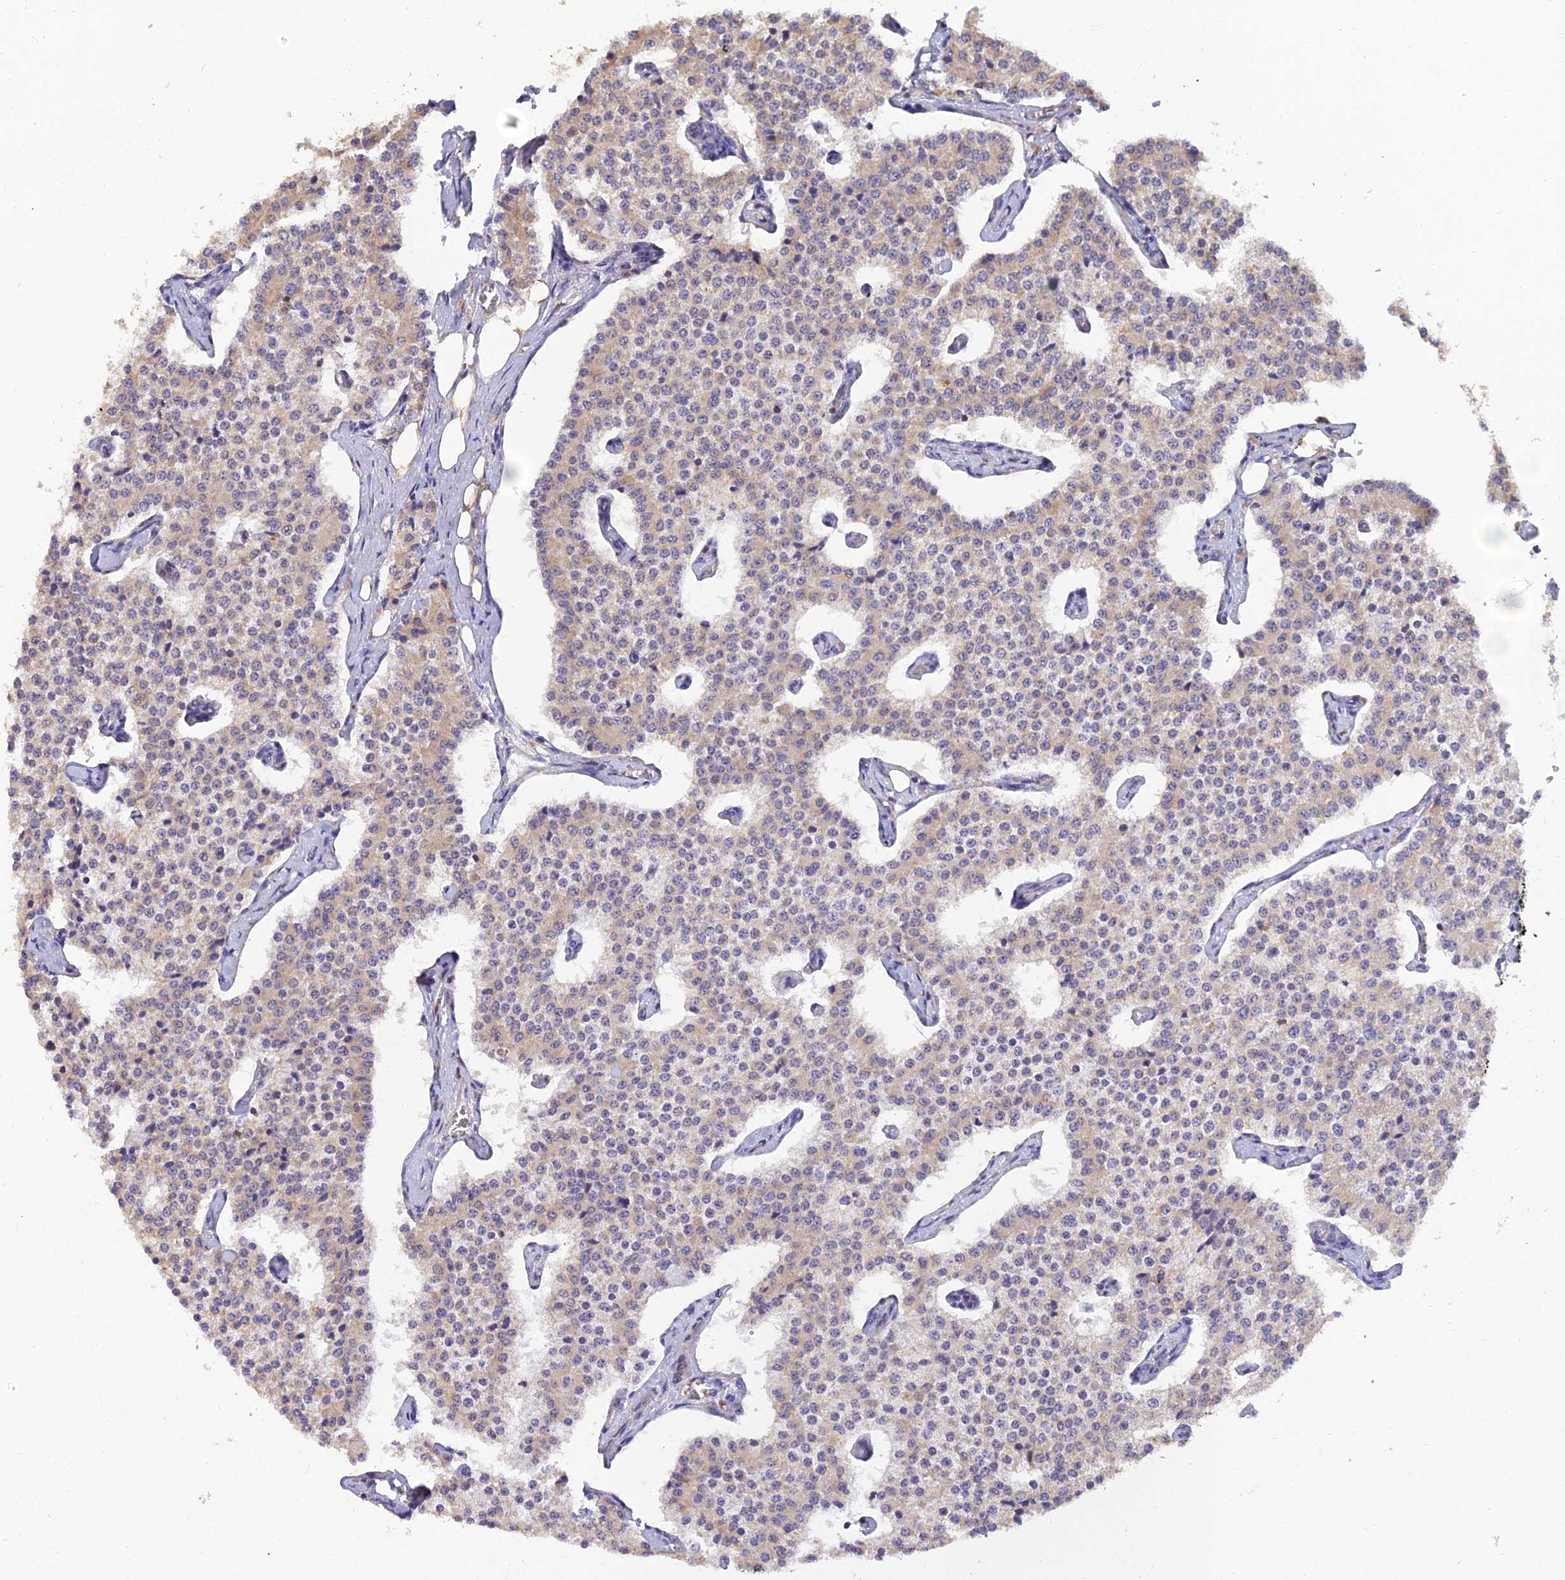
{"staining": {"intensity": "weak", "quantity": ">75%", "location": "cytoplasmic/membranous"}, "tissue": "carcinoid", "cell_type": "Tumor cells", "image_type": "cancer", "snomed": [{"axis": "morphology", "description": "Carcinoid, malignant, NOS"}, {"axis": "topography", "description": "Colon"}], "caption": "An image showing weak cytoplasmic/membranous expression in approximately >75% of tumor cells in carcinoid, as visualized by brown immunohistochemical staining.", "gene": "ARL8B", "patient": {"sex": "female", "age": 52}}